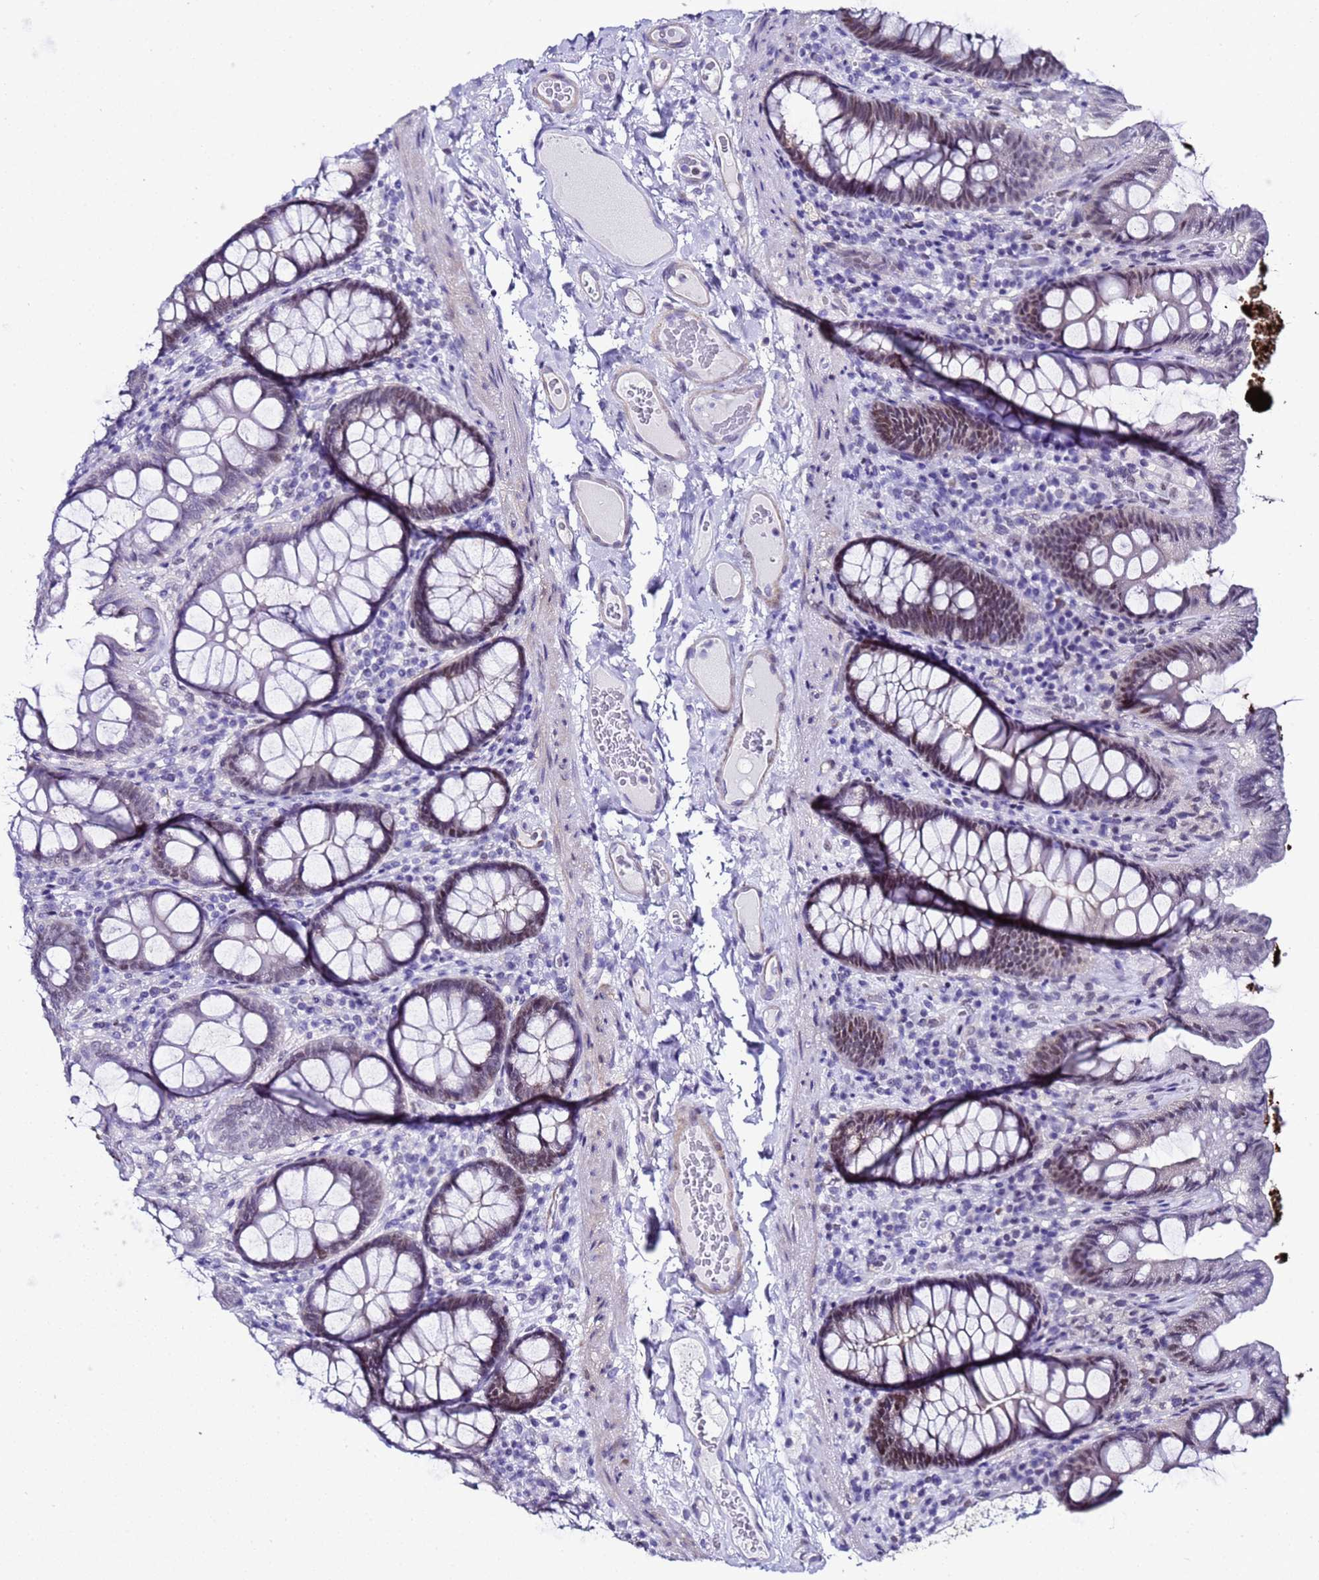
{"staining": {"intensity": "weak", "quantity": ">75%", "location": "cytoplasmic/membranous,nuclear"}, "tissue": "colon", "cell_type": "Endothelial cells", "image_type": "normal", "snomed": [{"axis": "morphology", "description": "Normal tissue, NOS"}, {"axis": "topography", "description": "Colon"}], "caption": "Protein staining shows weak cytoplasmic/membranous,nuclear positivity in approximately >75% of endothelial cells in benign colon.", "gene": "BCL7A", "patient": {"sex": "male", "age": 84}}